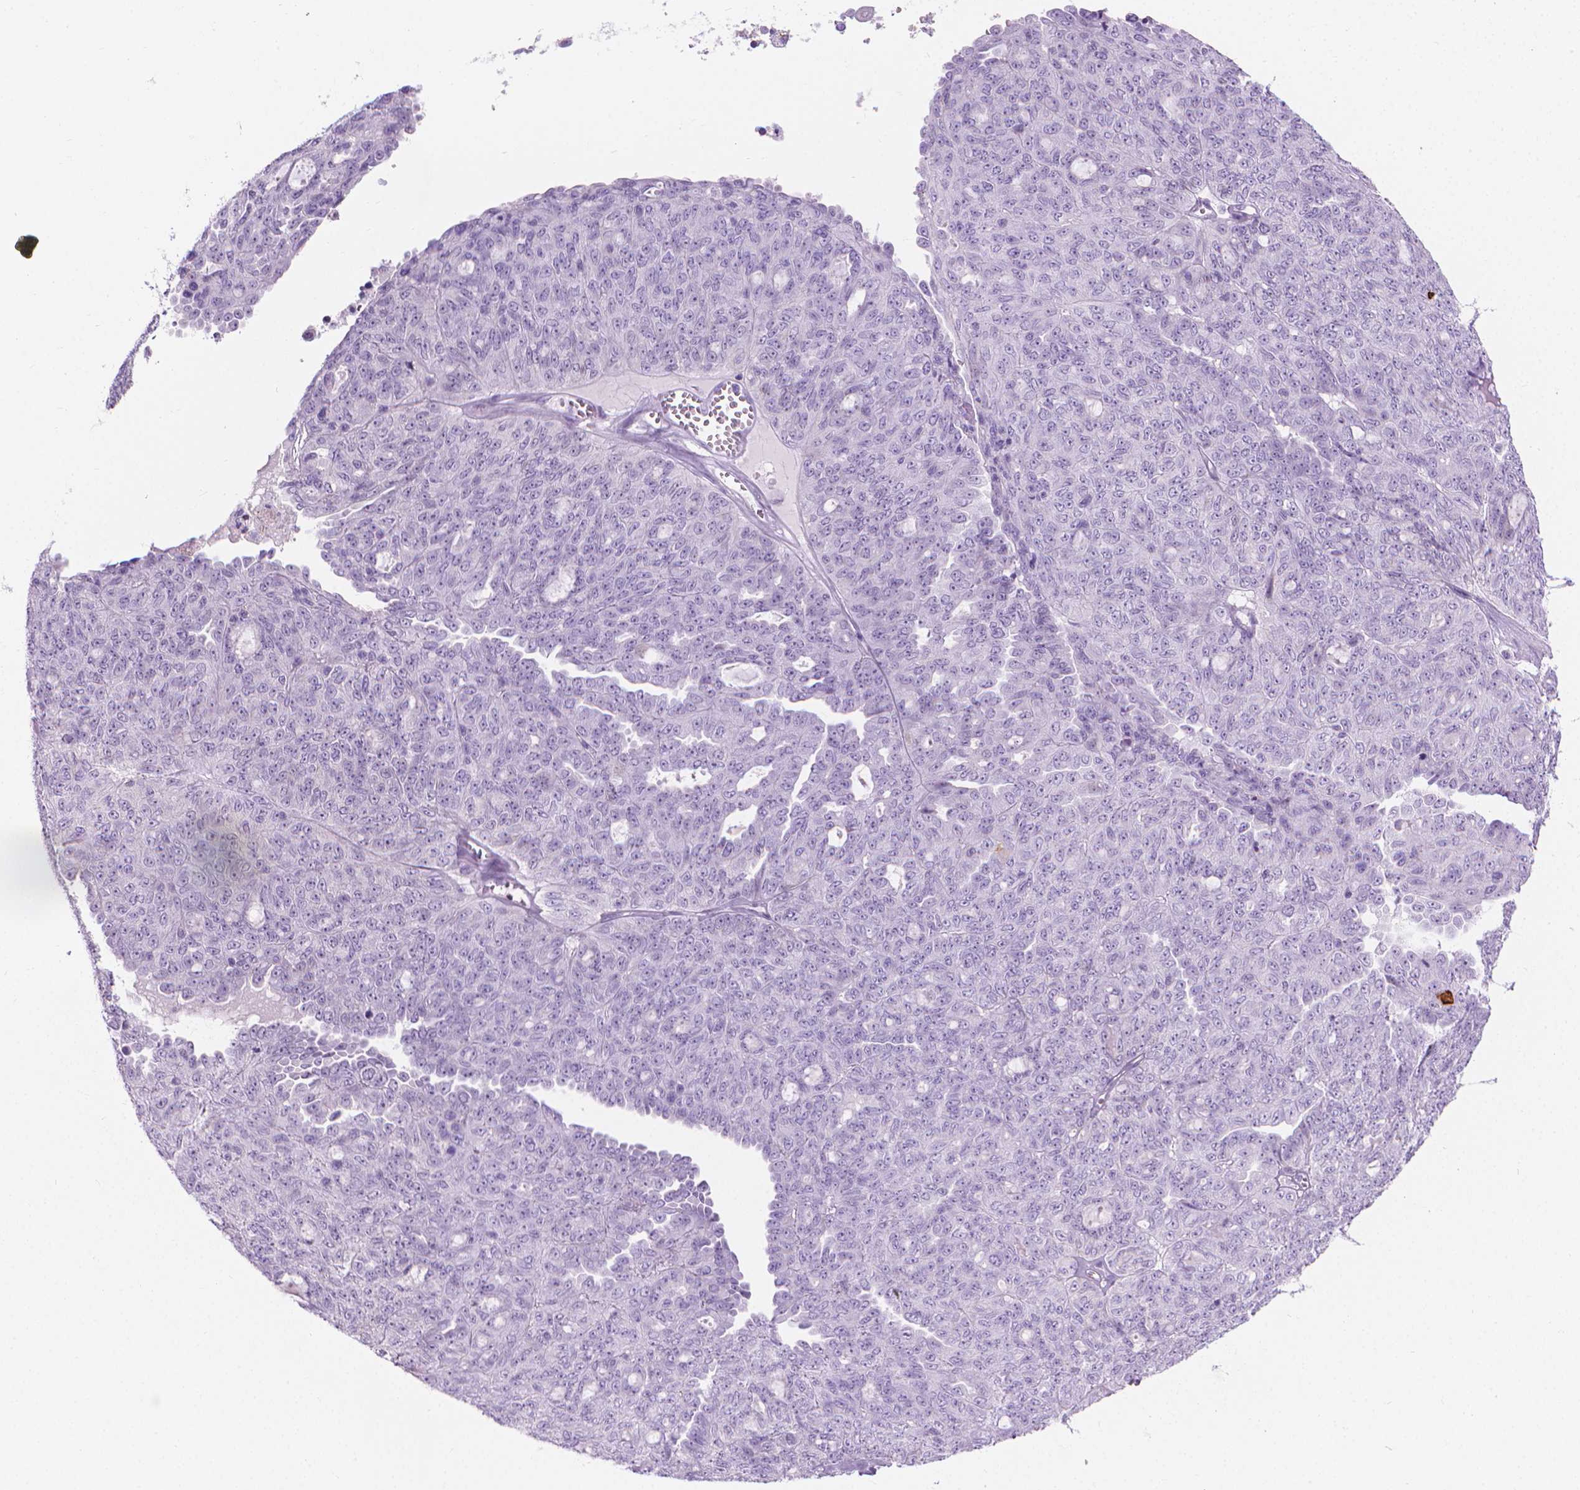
{"staining": {"intensity": "negative", "quantity": "none", "location": "none"}, "tissue": "ovarian cancer", "cell_type": "Tumor cells", "image_type": "cancer", "snomed": [{"axis": "morphology", "description": "Cystadenocarcinoma, serous, NOS"}, {"axis": "topography", "description": "Ovary"}], "caption": "IHC histopathology image of human ovarian serous cystadenocarcinoma stained for a protein (brown), which displays no expression in tumor cells.", "gene": "CFAP52", "patient": {"sex": "female", "age": 71}}